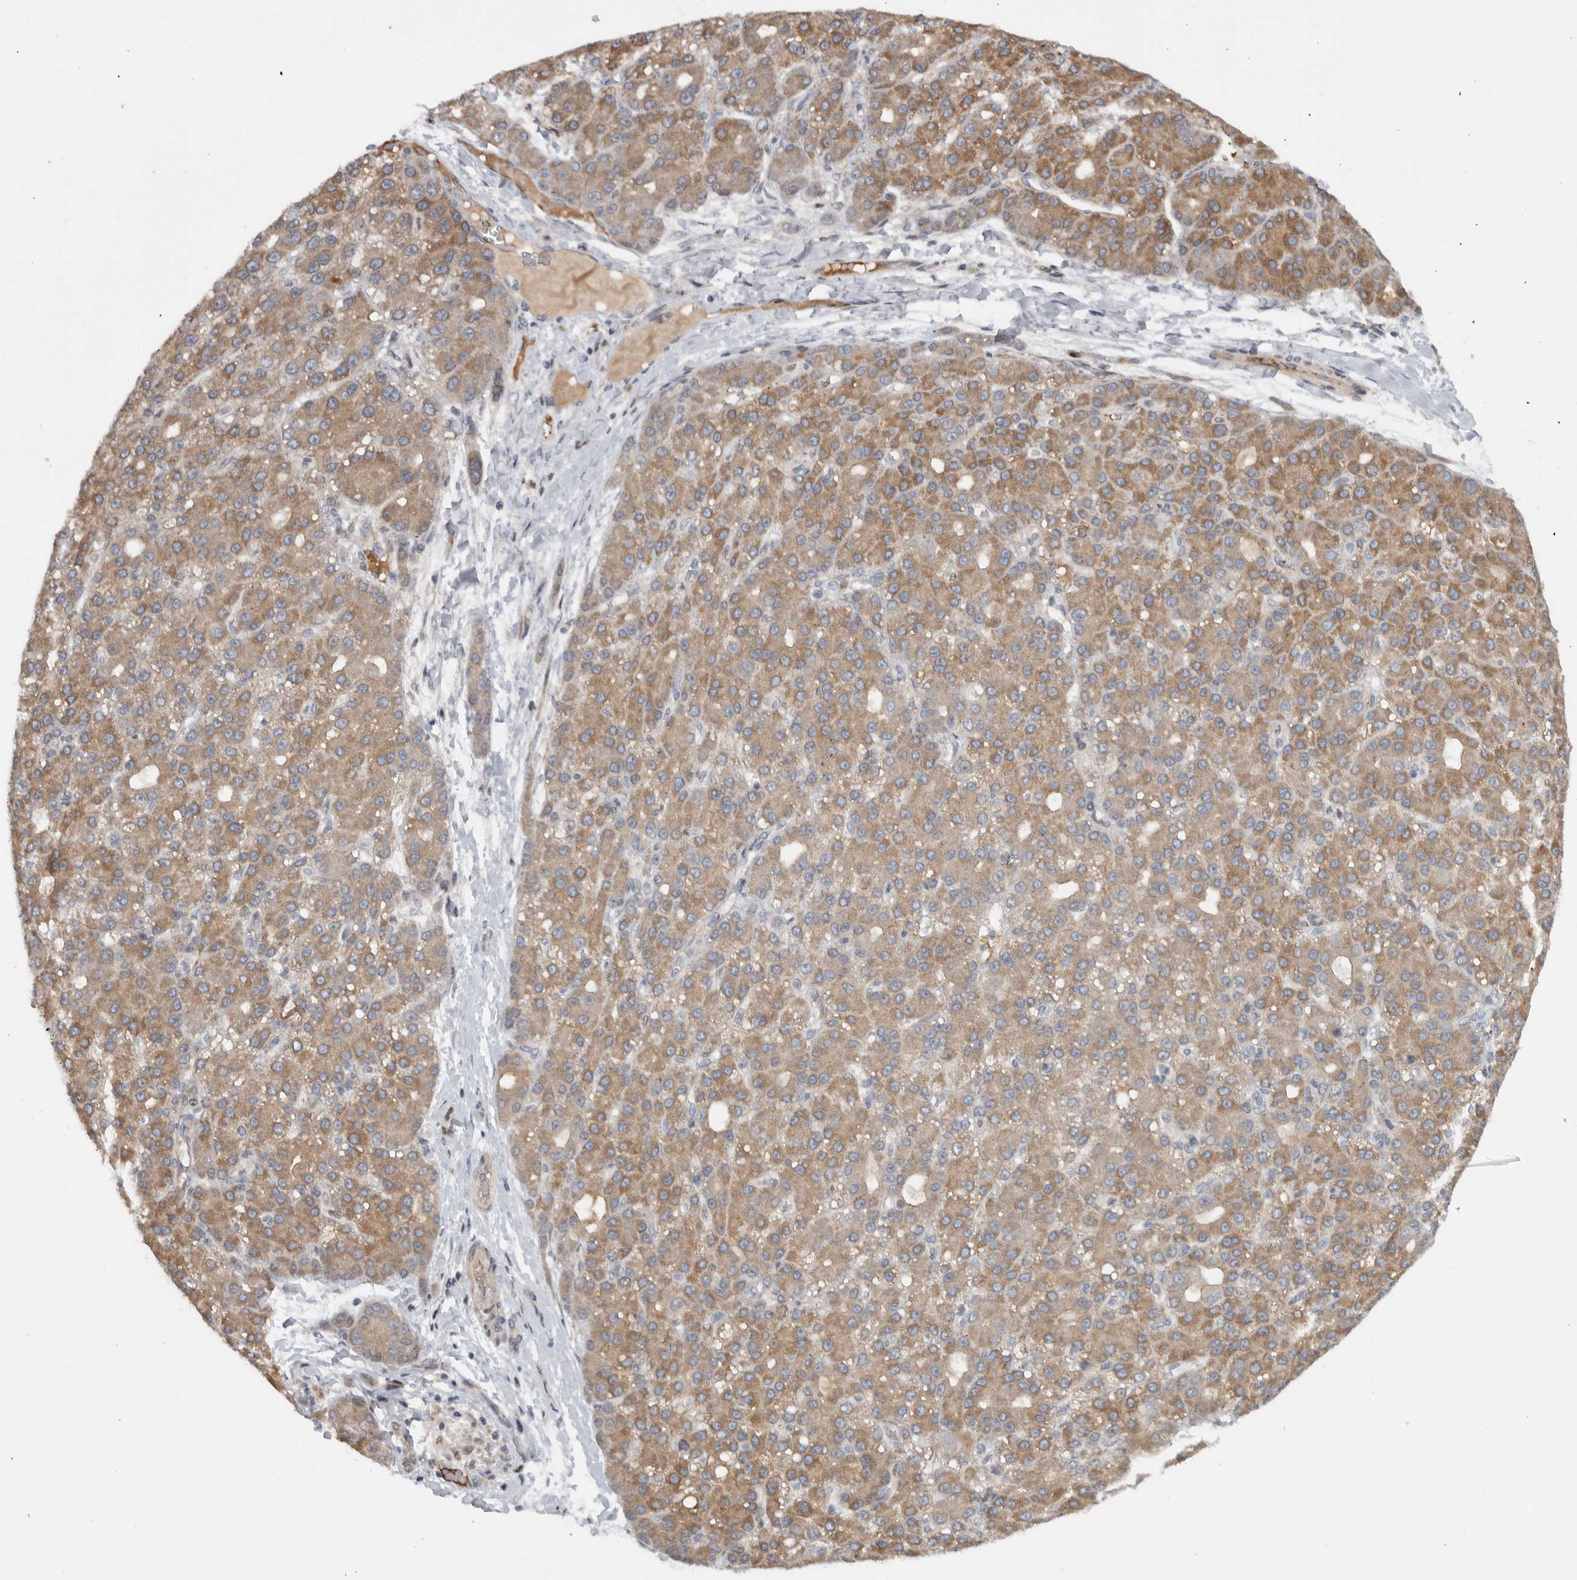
{"staining": {"intensity": "moderate", "quantity": ">75%", "location": "cytoplasmic/membranous"}, "tissue": "liver cancer", "cell_type": "Tumor cells", "image_type": "cancer", "snomed": [{"axis": "morphology", "description": "Carcinoma, Hepatocellular, NOS"}, {"axis": "topography", "description": "Liver"}], "caption": "IHC image of neoplastic tissue: human liver hepatocellular carcinoma stained using IHC exhibits medium levels of moderate protein expression localized specifically in the cytoplasmic/membranous of tumor cells, appearing as a cytoplasmic/membranous brown color.", "gene": "MSL1", "patient": {"sex": "male", "age": 67}}